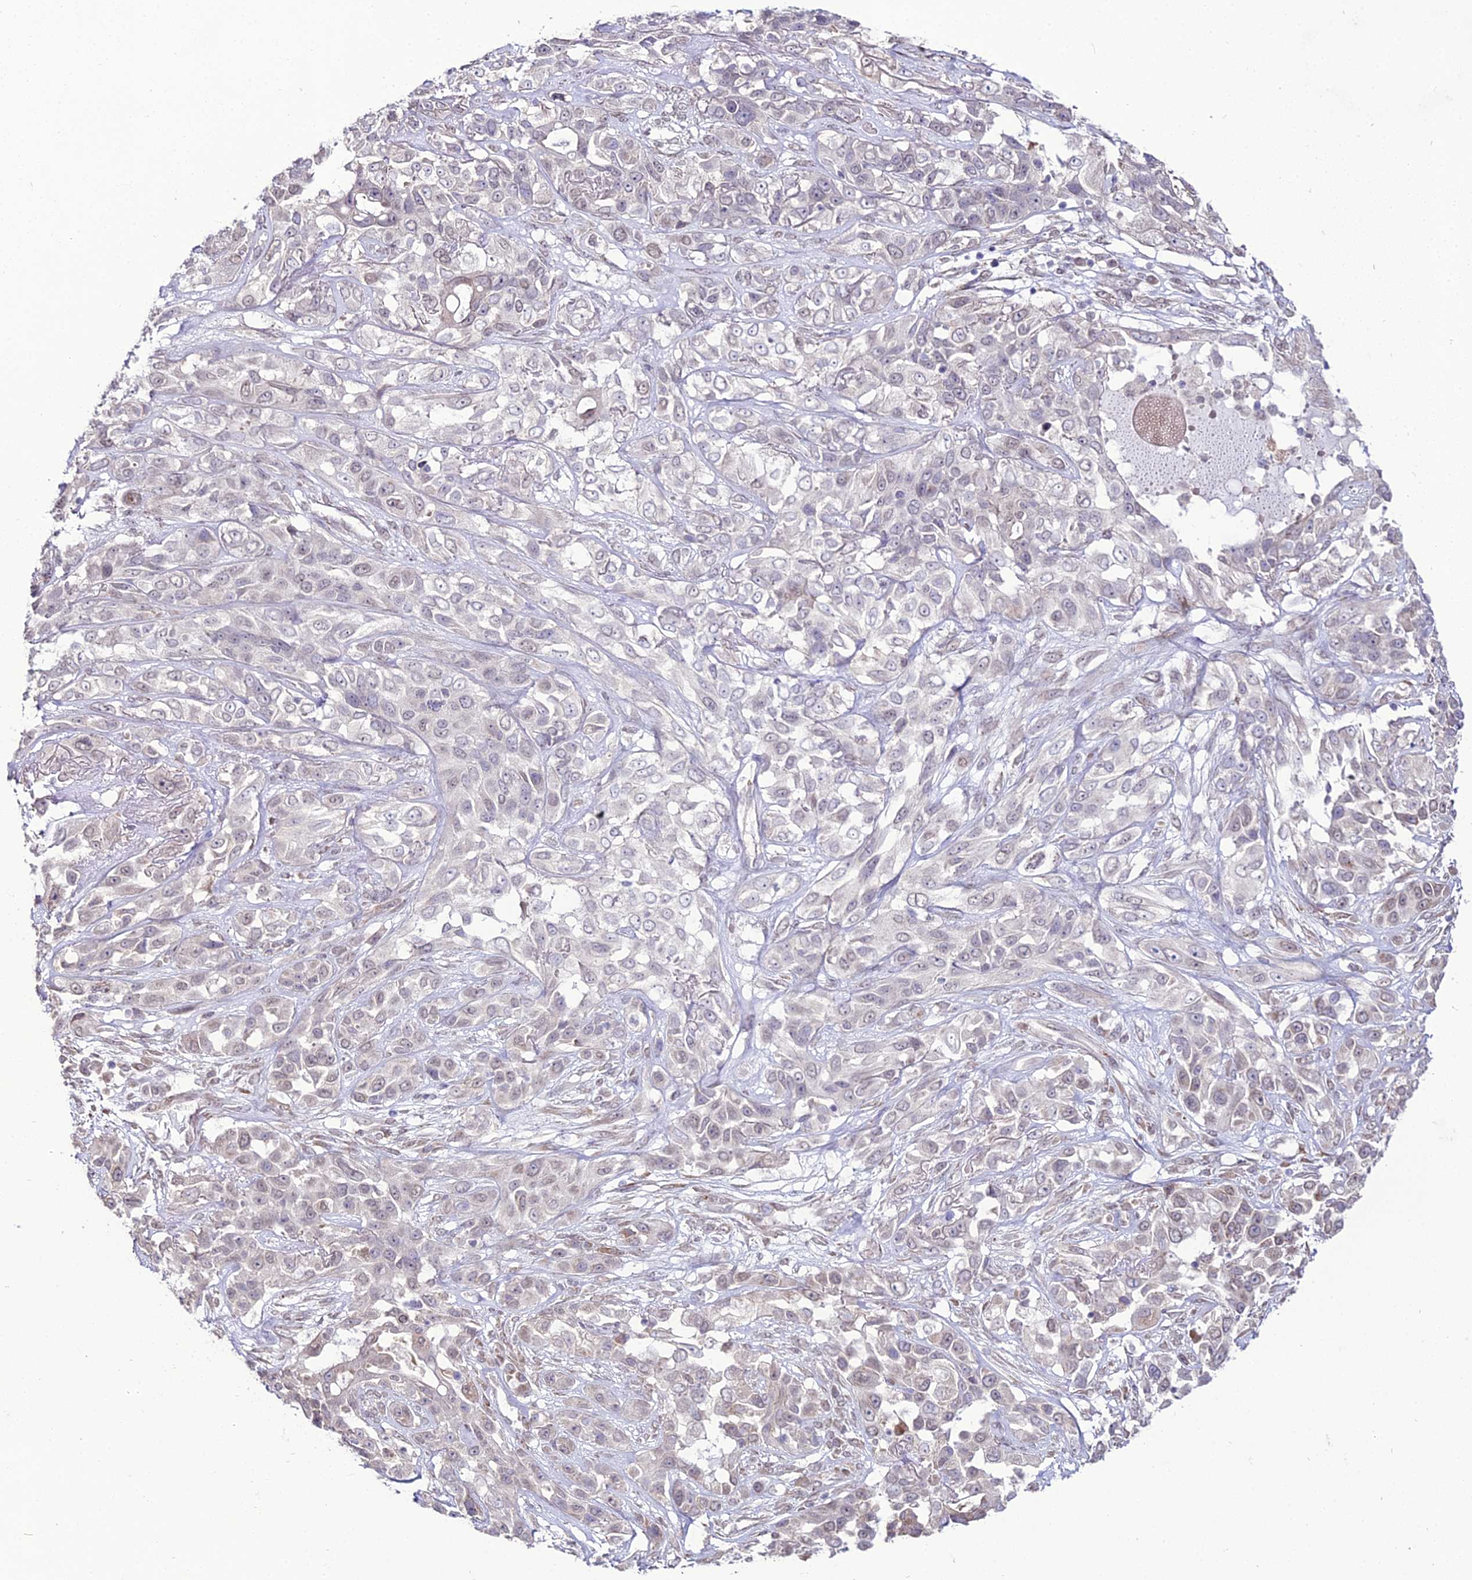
{"staining": {"intensity": "negative", "quantity": "none", "location": "none"}, "tissue": "lung cancer", "cell_type": "Tumor cells", "image_type": "cancer", "snomed": [{"axis": "morphology", "description": "Squamous cell carcinoma, NOS"}, {"axis": "topography", "description": "Lung"}], "caption": "Protein analysis of squamous cell carcinoma (lung) demonstrates no significant positivity in tumor cells.", "gene": "TROAP", "patient": {"sex": "female", "age": 70}}